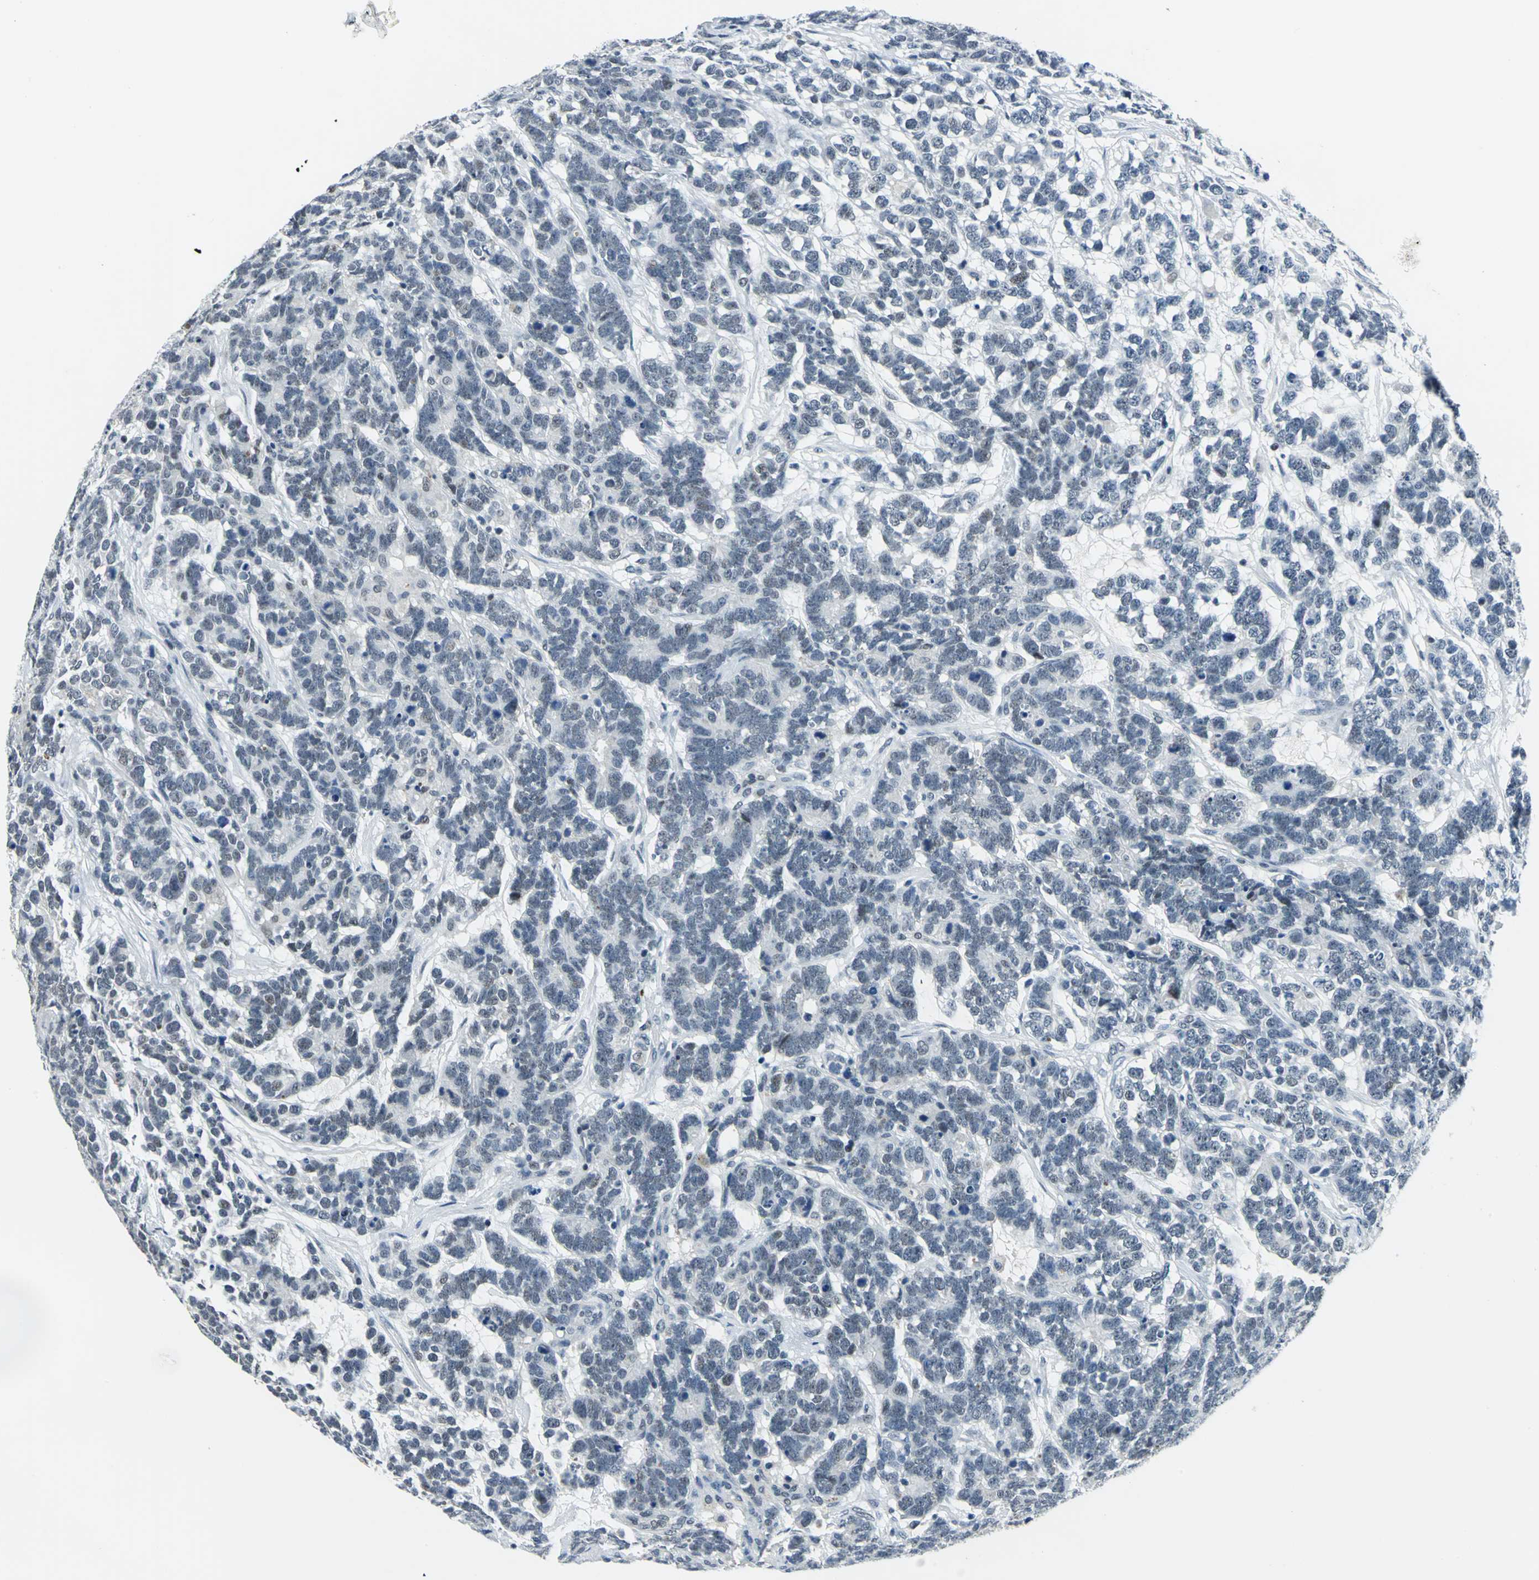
{"staining": {"intensity": "weak", "quantity": "<25%", "location": "nuclear"}, "tissue": "testis cancer", "cell_type": "Tumor cells", "image_type": "cancer", "snomed": [{"axis": "morphology", "description": "Carcinoma, Embryonal, NOS"}, {"axis": "topography", "description": "Testis"}], "caption": "An image of human embryonal carcinoma (testis) is negative for staining in tumor cells. (DAB immunohistochemistry, high magnification).", "gene": "RAD17", "patient": {"sex": "male", "age": 26}}